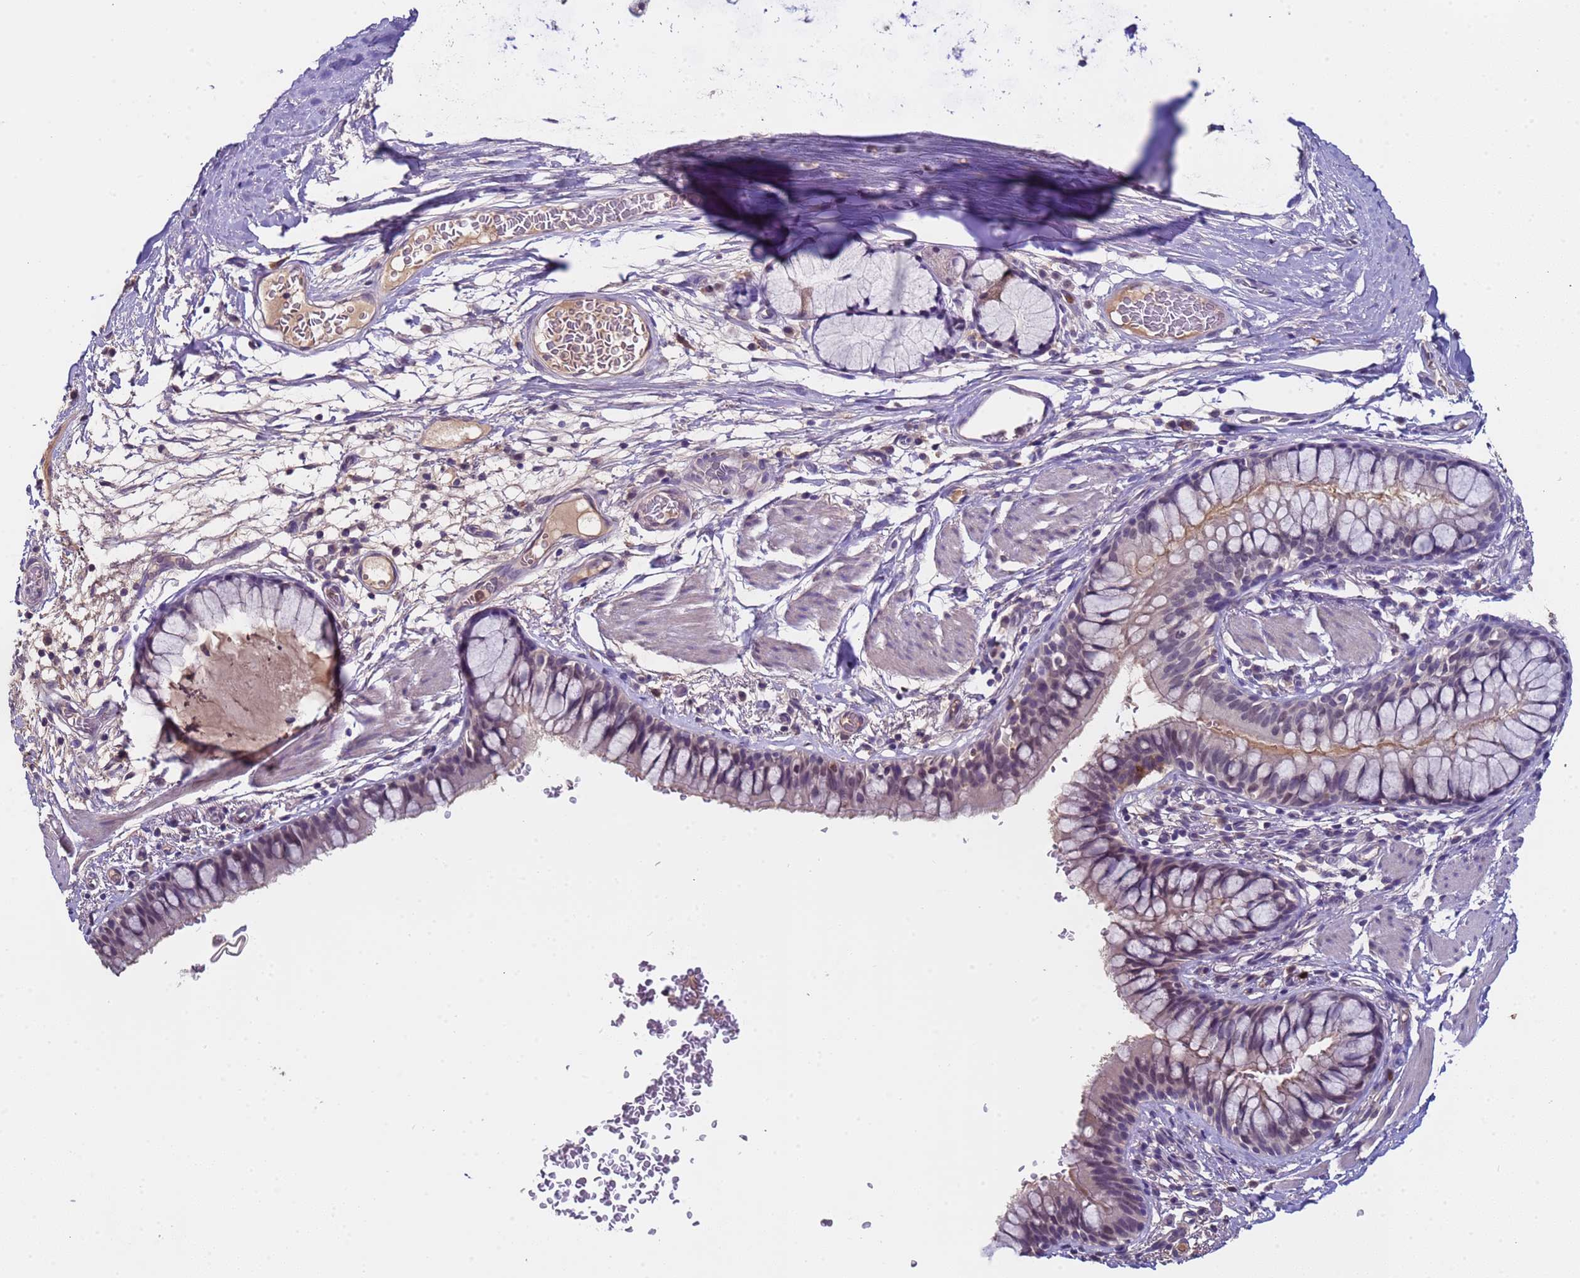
{"staining": {"intensity": "weak", "quantity": "25%-75%", "location": "cytoplasmic/membranous,nuclear"}, "tissue": "bronchus", "cell_type": "Respiratory epithelial cells", "image_type": "normal", "snomed": [{"axis": "morphology", "description": "Normal tissue, NOS"}, {"axis": "topography", "description": "Cartilage tissue"}, {"axis": "topography", "description": "Bronchus"}], "caption": "Bronchus stained for a protein (brown) shows weak cytoplasmic/membranous,nuclear positive positivity in about 25%-75% of respiratory epithelial cells.", "gene": "ZNF248", "patient": {"sex": "female", "age": 36}}